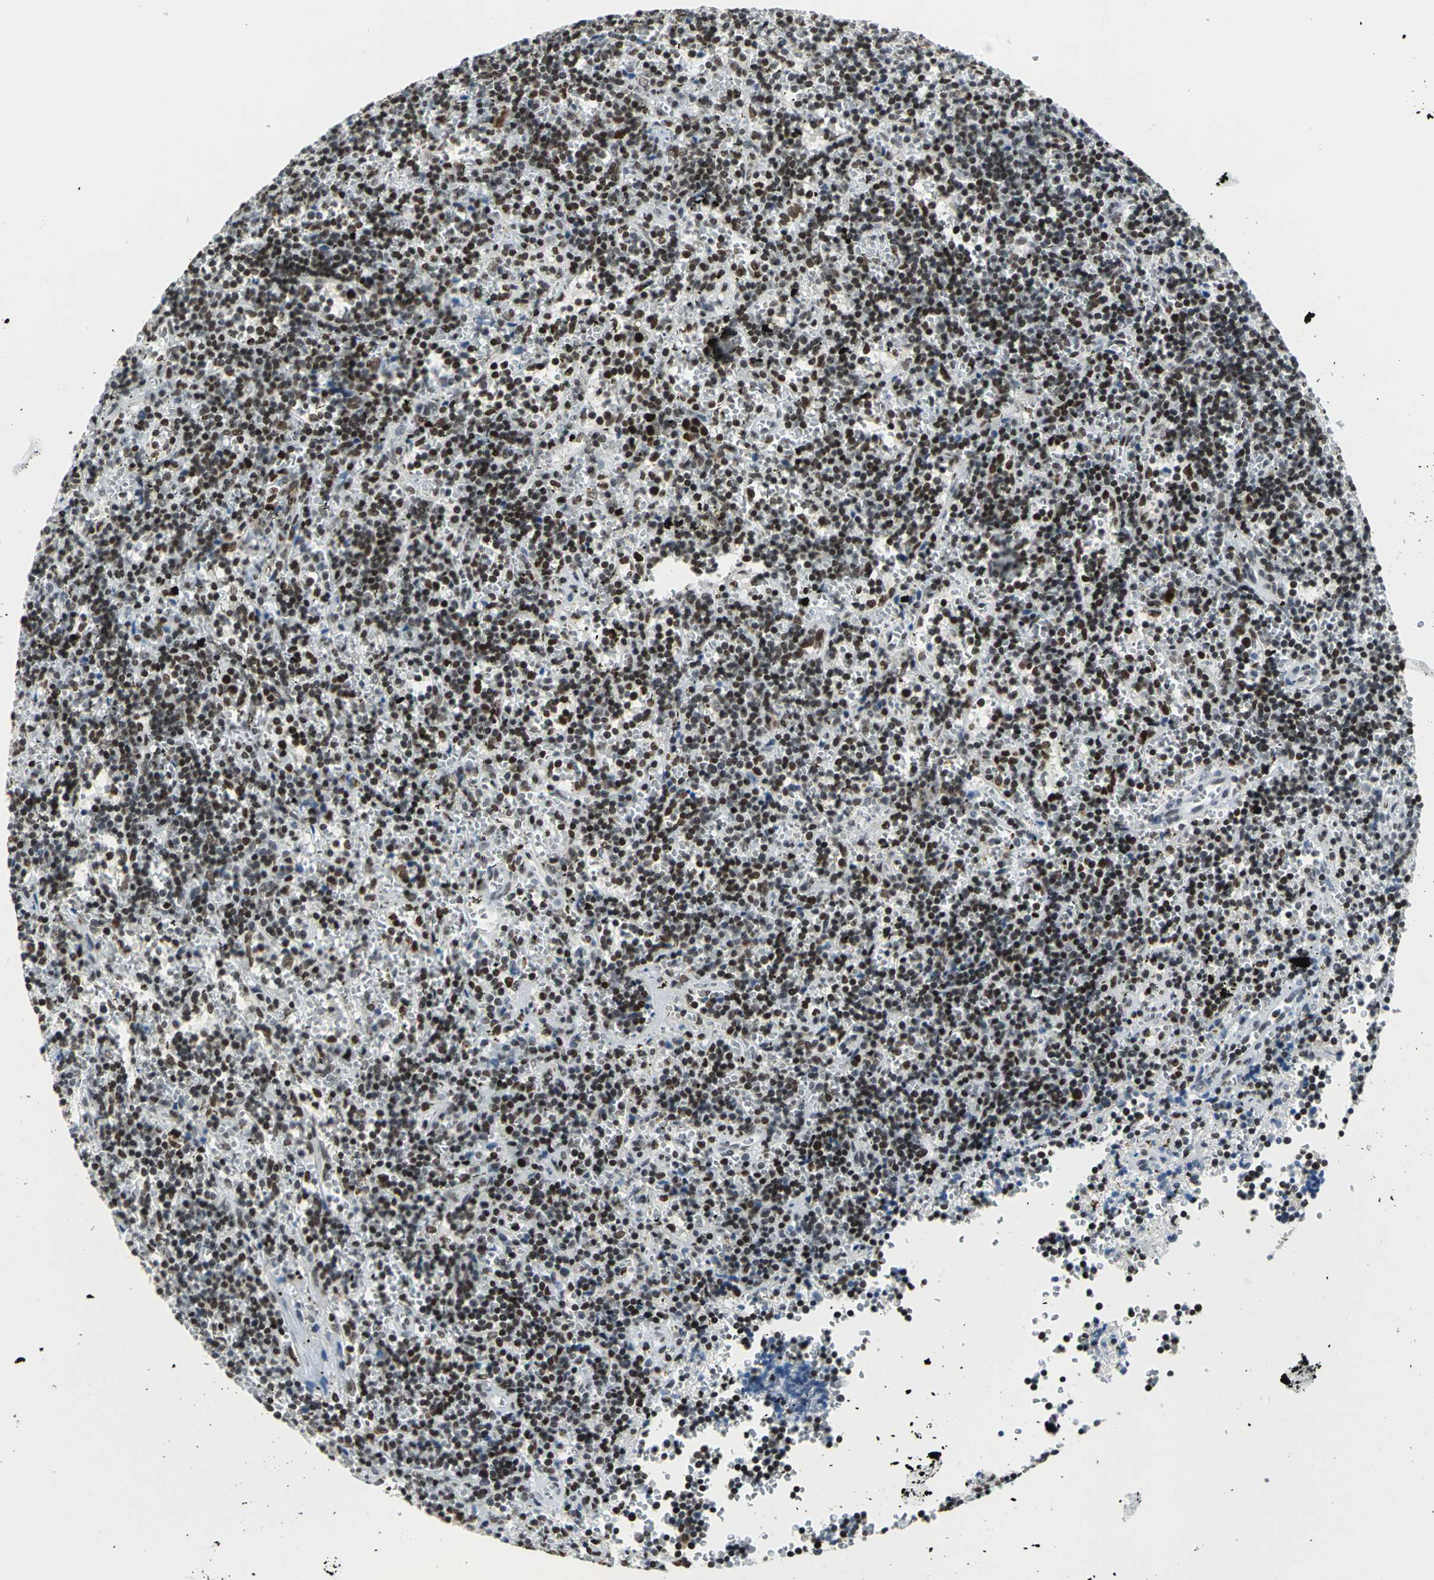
{"staining": {"intensity": "strong", "quantity": ">75%", "location": "nuclear"}, "tissue": "lymphoma", "cell_type": "Tumor cells", "image_type": "cancer", "snomed": [{"axis": "morphology", "description": "Malignant lymphoma, non-Hodgkin's type, Low grade"}, {"axis": "topography", "description": "Spleen"}], "caption": "Low-grade malignant lymphoma, non-Hodgkin's type tissue shows strong nuclear expression in approximately >75% of tumor cells, visualized by immunohistochemistry.", "gene": "HNRNPD", "patient": {"sex": "male", "age": 60}}